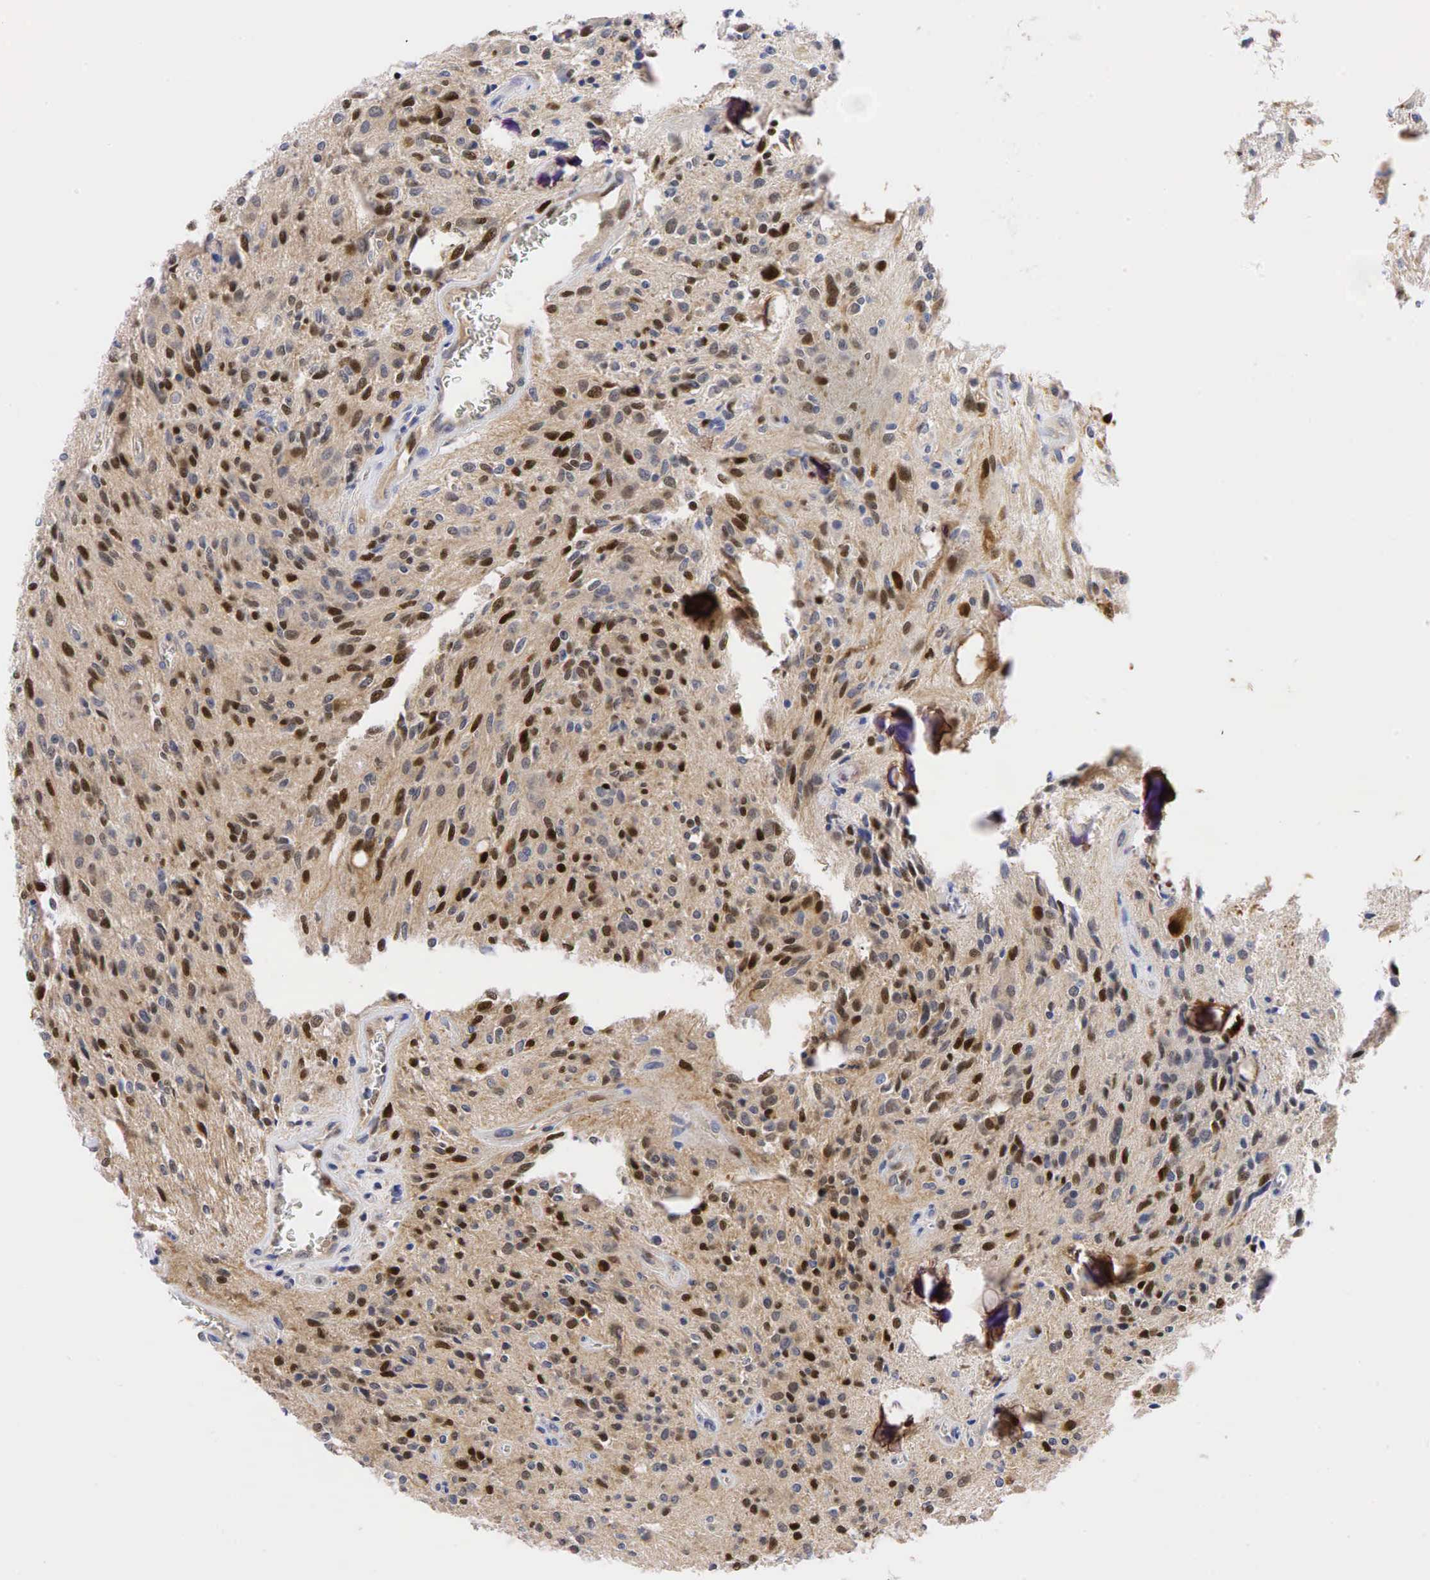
{"staining": {"intensity": "moderate", "quantity": ">75%", "location": "nuclear"}, "tissue": "glioma", "cell_type": "Tumor cells", "image_type": "cancer", "snomed": [{"axis": "morphology", "description": "Glioma, malignant, Low grade"}, {"axis": "topography", "description": "Brain"}], "caption": "About >75% of tumor cells in human malignant low-grade glioma show moderate nuclear protein positivity as visualized by brown immunohistochemical staining.", "gene": "CCND1", "patient": {"sex": "female", "age": 15}}